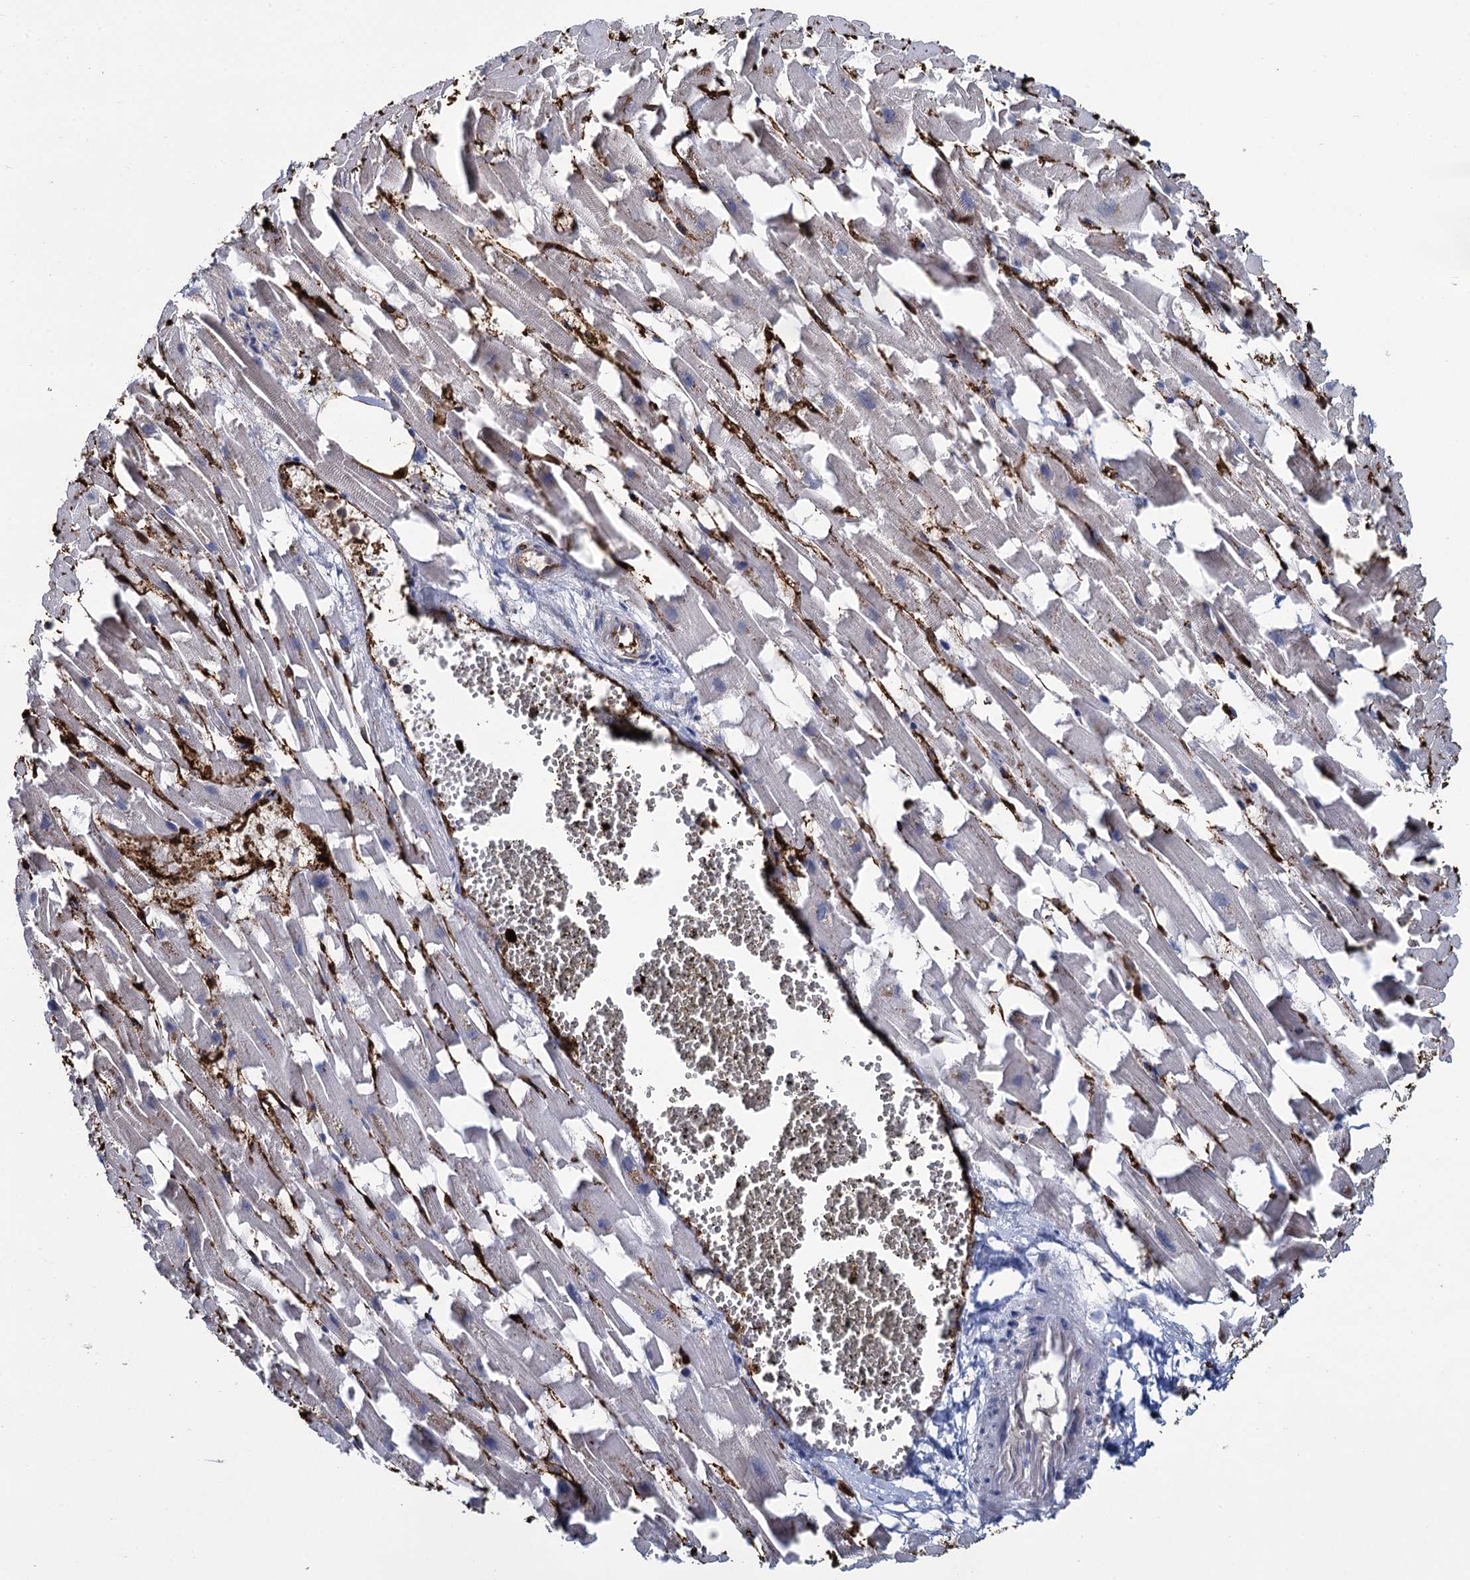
{"staining": {"intensity": "negative", "quantity": "none", "location": "none"}, "tissue": "heart muscle", "cell_type": "Cardiomyocytes", "image_type": "normal", "snomed": [{"axis": "morphology", "description": "Normal tissue, NOS"}, {"axis": "topography", "description": "Heart"}], "caption": "Human heart muscle stained for a protein using immunohistochemistry (IHC) exhibits no expression in cardiomyocytes.", "gene": "FABP5", "patient": {"sex": "female", "age": 64}}